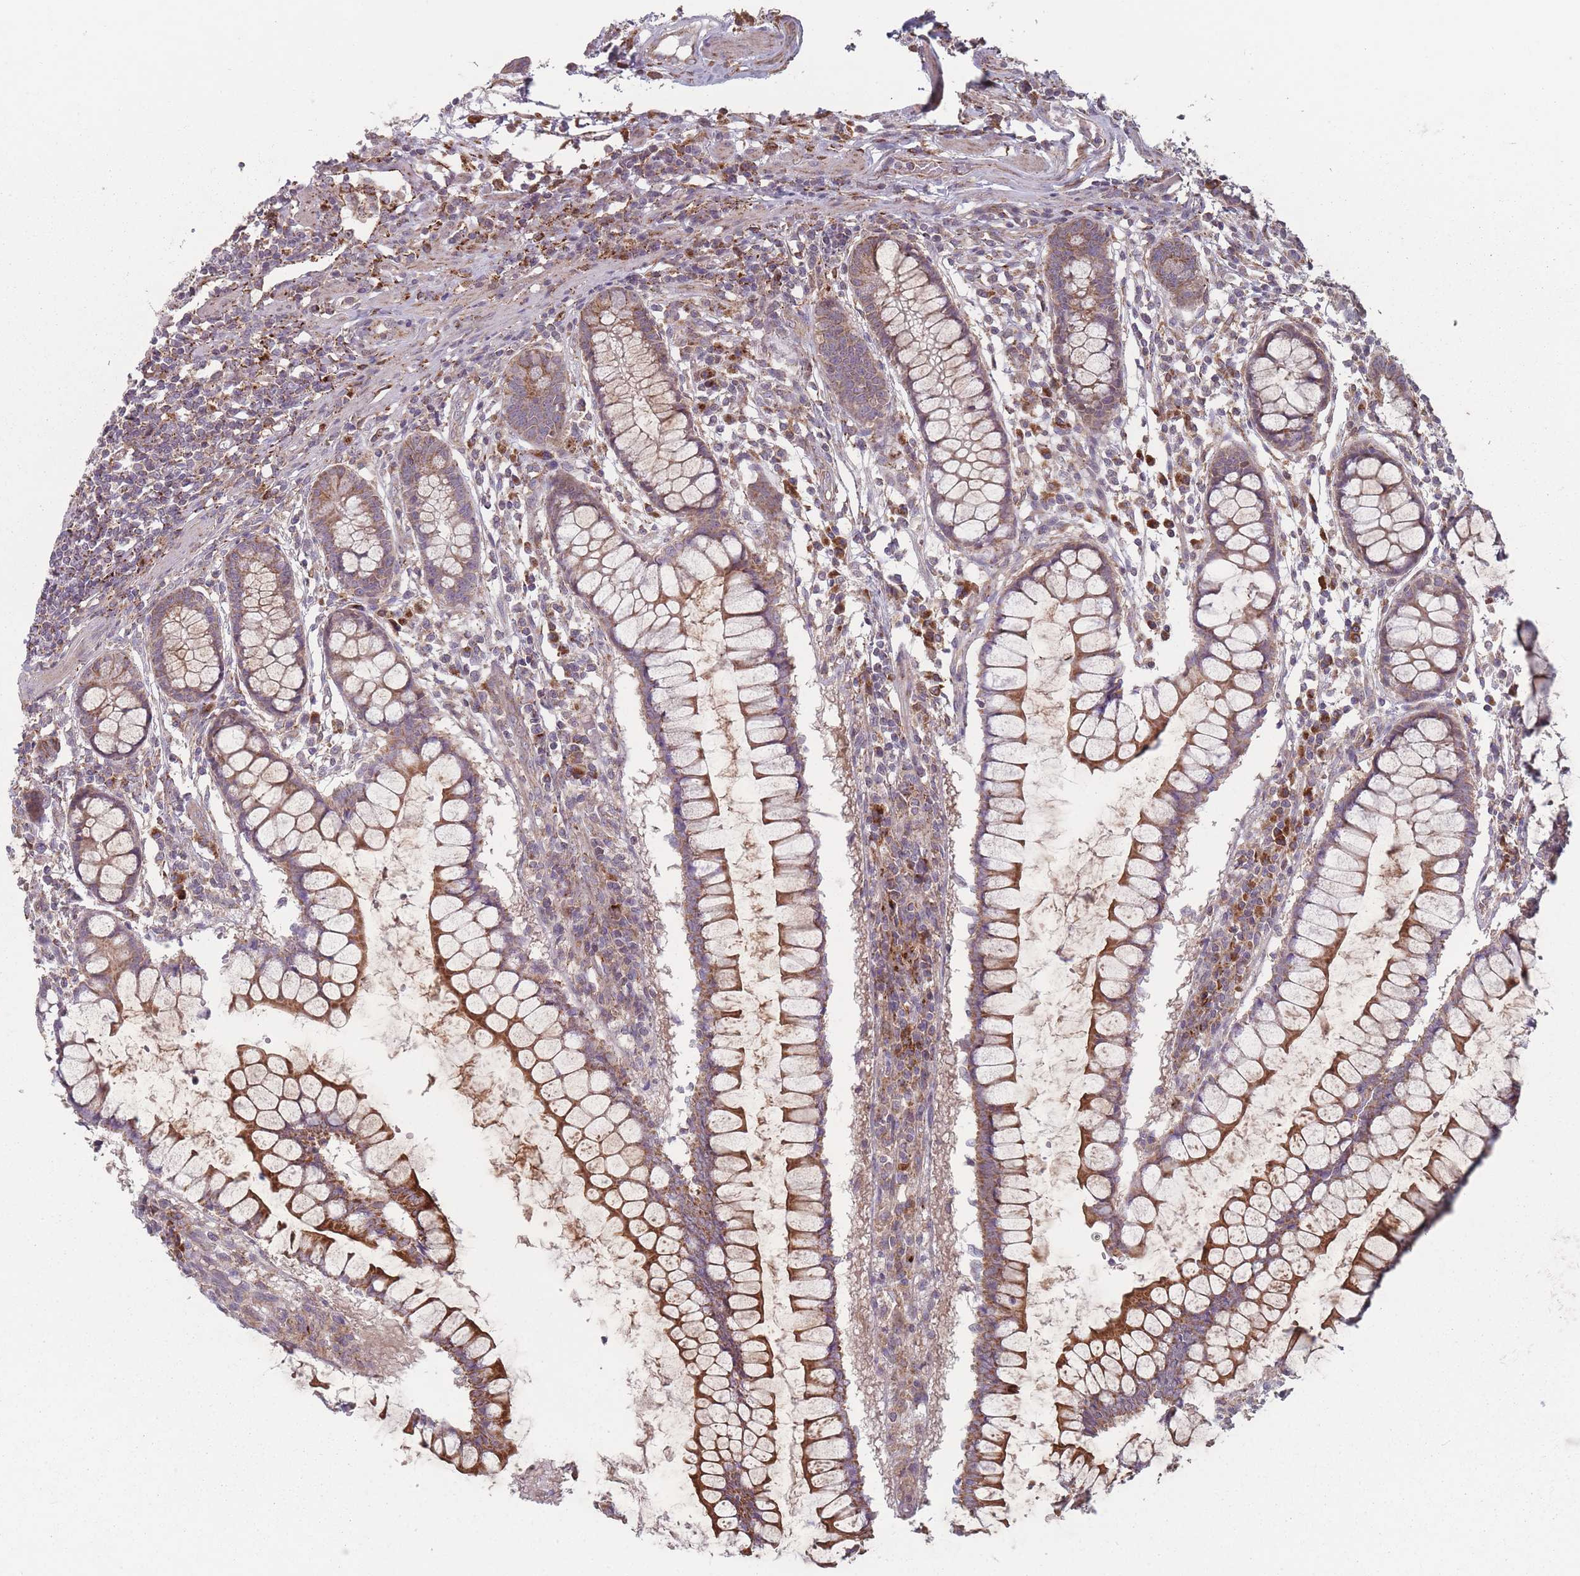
{"staining": {"intensity": "negative", "quantity": "none", "location": "none"}, "tissue": "colon", "cell_type": "Endothelial cells", "image_type": "normal", "snomed": [{"axis": "morphology", "description": "Normal tissue, NOS"}, {"axis": "morphology", "description": "Adenocarcinoma, NOS"}, {"axis": "topography", "description": "Colon"}], "caption": "A high-resolution histopathology image shows immunohistochemistry staining of normal colon, which displays no significant staining in endothelial cells.", "gene": "OR10Q1", "patient": {"sex": "female", "age": 55}}